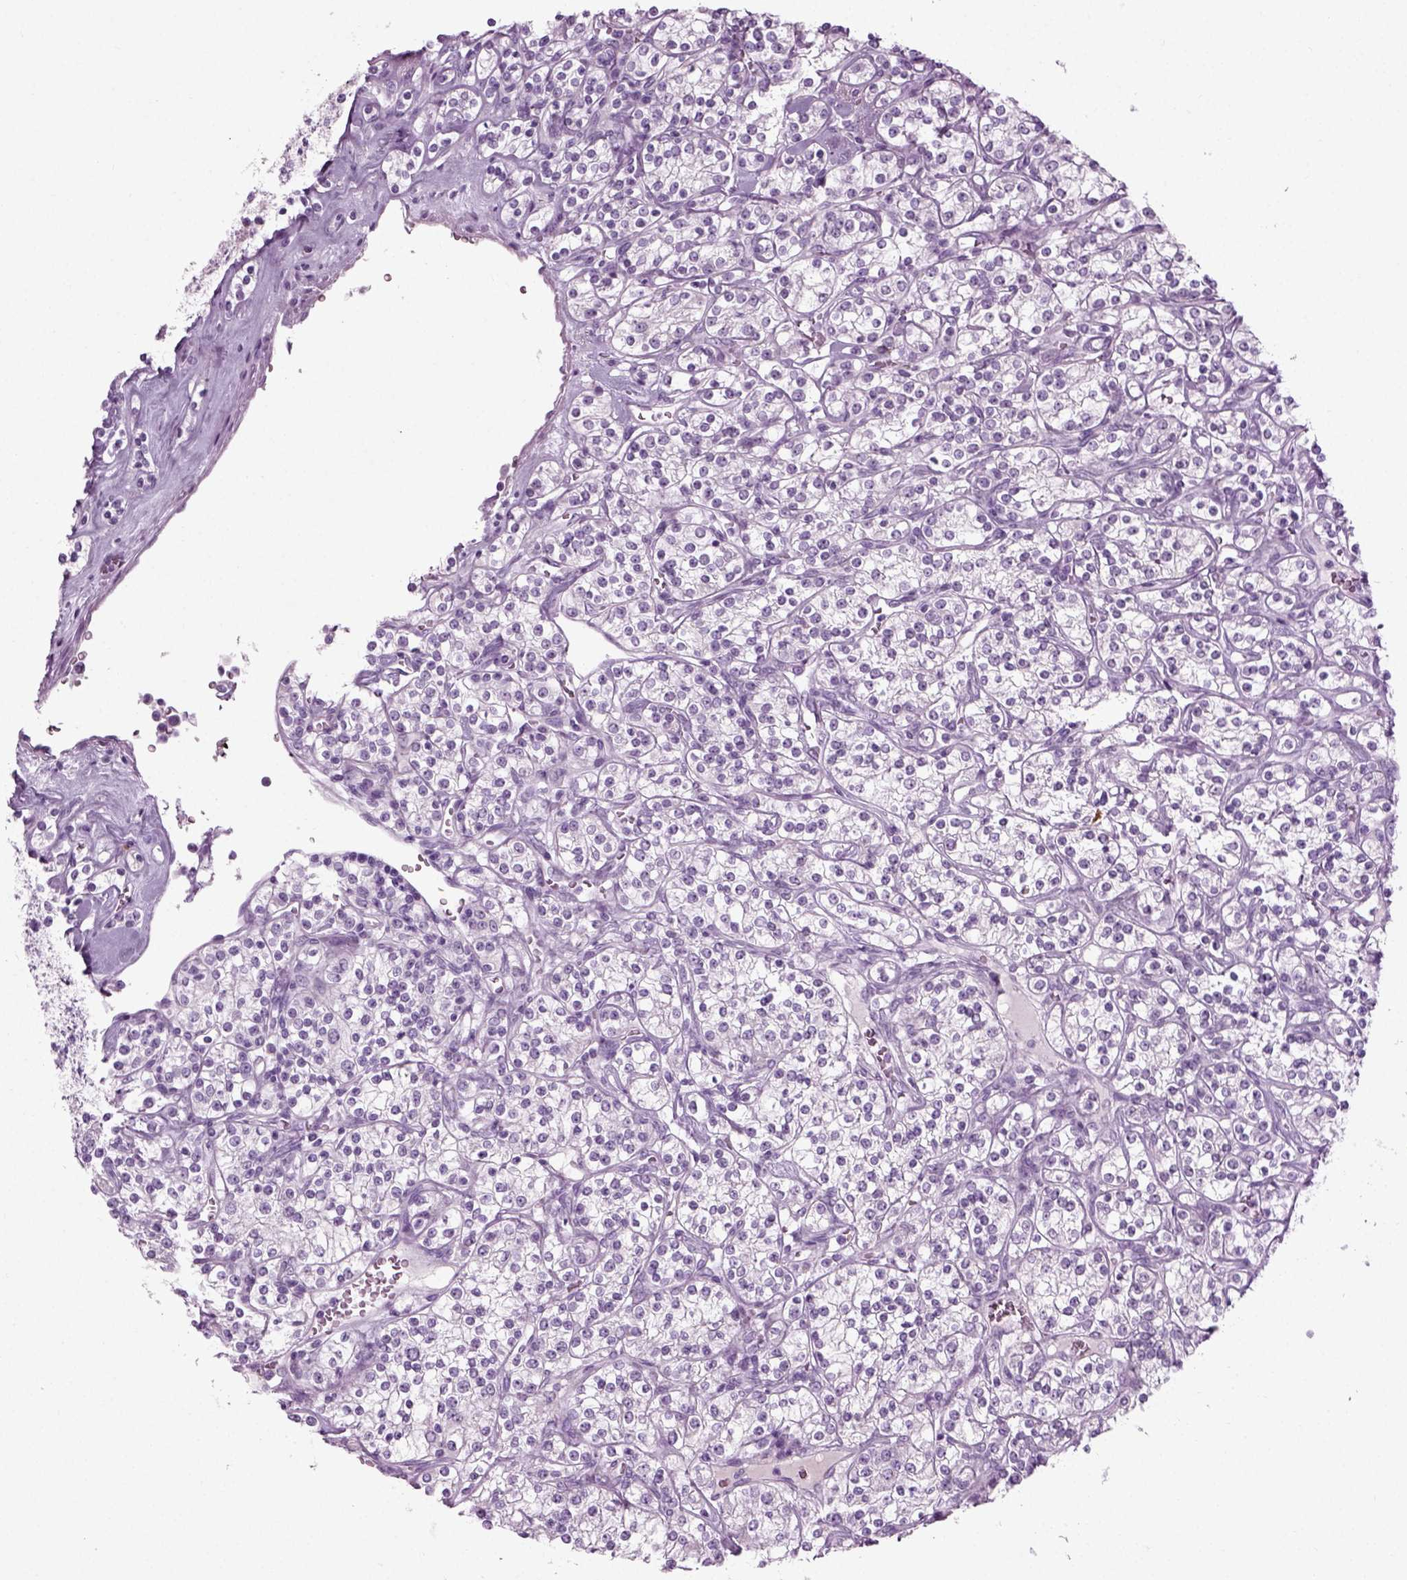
{"staining": {"intensity": "negative", "quantity": "none", "location": "none"}, "tissue": "renal cancer", "cell_type": "Tumor cells", "image_type": "cancer", "snomed": [{"axis": "morphology", "description": "Adenocarcinoma, NOS"}, {"axis": "topography", "description": "Kidney"}], "caption": "Human renal cancer stained for a protein using immunohistochemistry (IHC) reveals no expression in tumor cells.", "gene": "PRLH", "patient": {"sex": "male", "age": 77}}